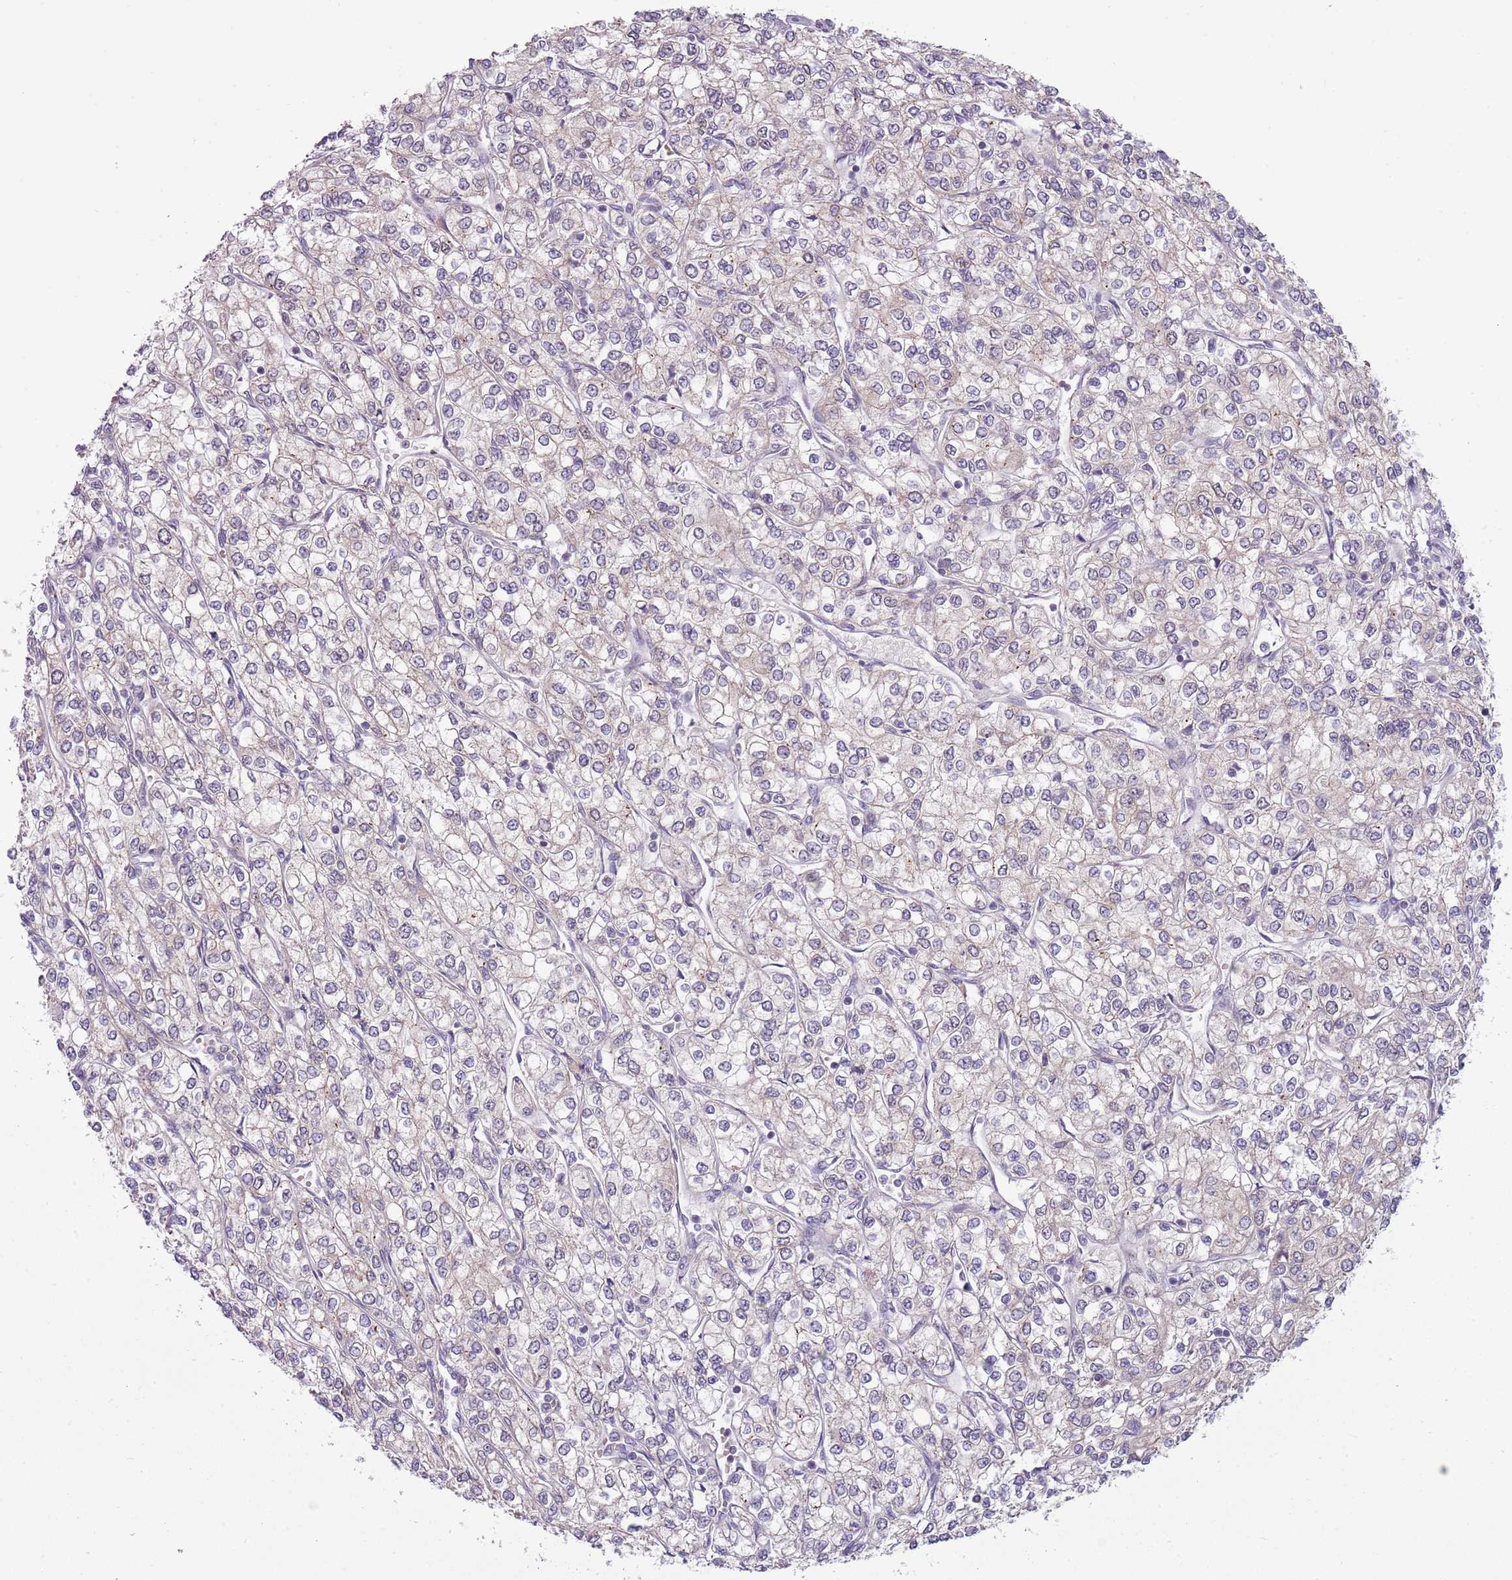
{"staining": {"intensity": "negative", "quantity": "none", "location": "none"}, "tissue": "renal cancer", "cell_type": "Tumor cells", "image_type": "cancer", "snomed": [{"axis": "morphology", "description": "Adenocarcinoma, NOS"}, {"axis": "topography", "description": "Kidney"}], "caption": "Immunohistochemistry micrograph of renal cancer stained for a protein (brown), which exhibits no staining in tumor cells. (Stains: DAB immunohistochemistry (IHC) with hematoxylin counter stain, Microscopy: brightfield microscopy at high magnification).", "gene": "TM2D1", "patient": {"sex": "male", "age": 80}}